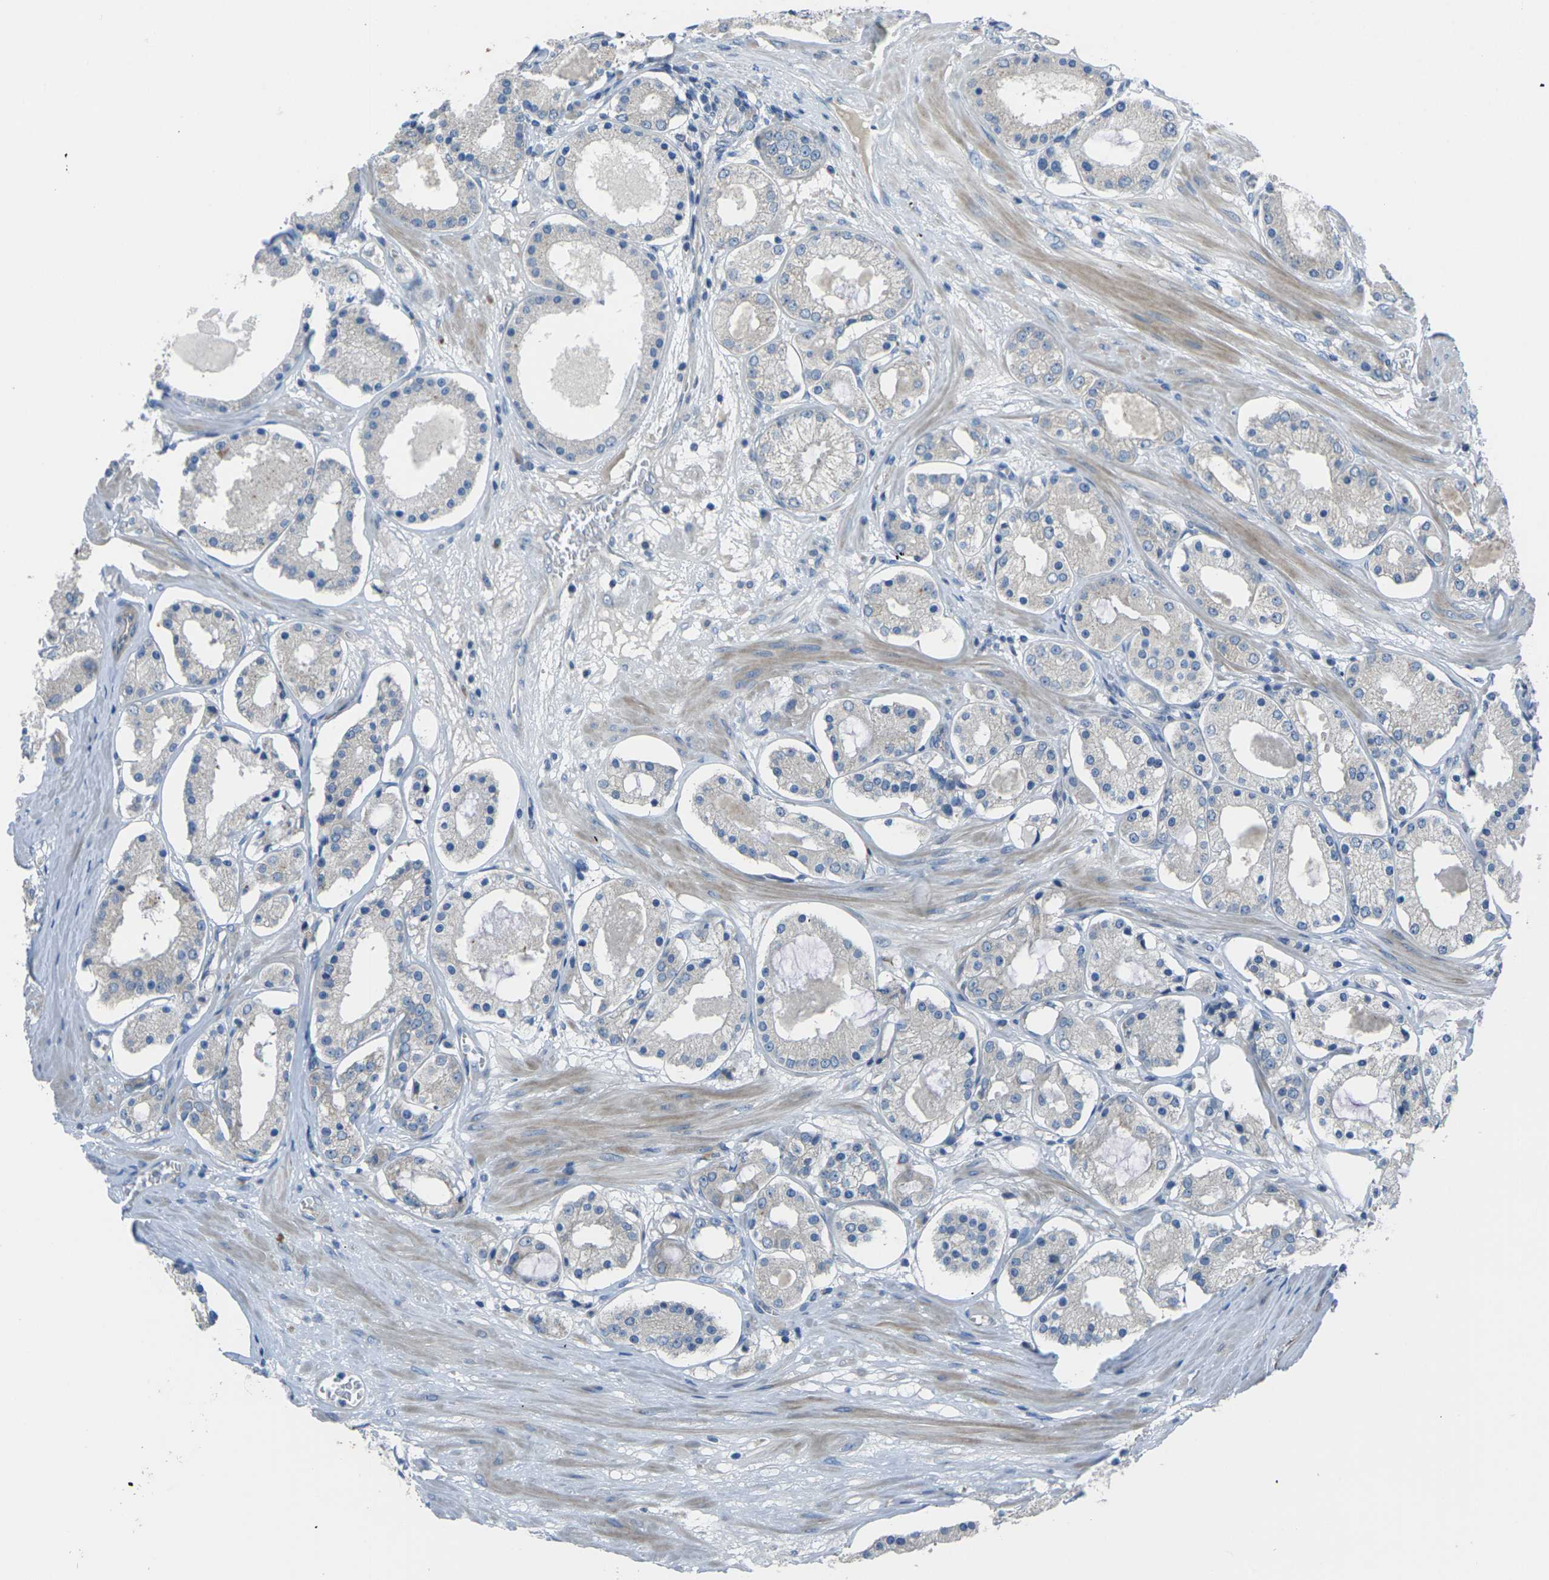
{"staining": {"intensity": "negative", "quantity": "none", "location": "none"}, "tissue": "prostate cancer", "cell_type": "Tumor cells", "image_type": "cancer", "snomed": [{"axis": "morphology", "description": "Adenocarcinoma, High grade"}, {"axis": "topography", "description": "Prostate"}], "caption": "Tumor cells are negative for protein expression in human high-grade adenocarcinoma (prostate).", "gene": "EDNRA", "patient": {"sex": "male", "age": 66}}